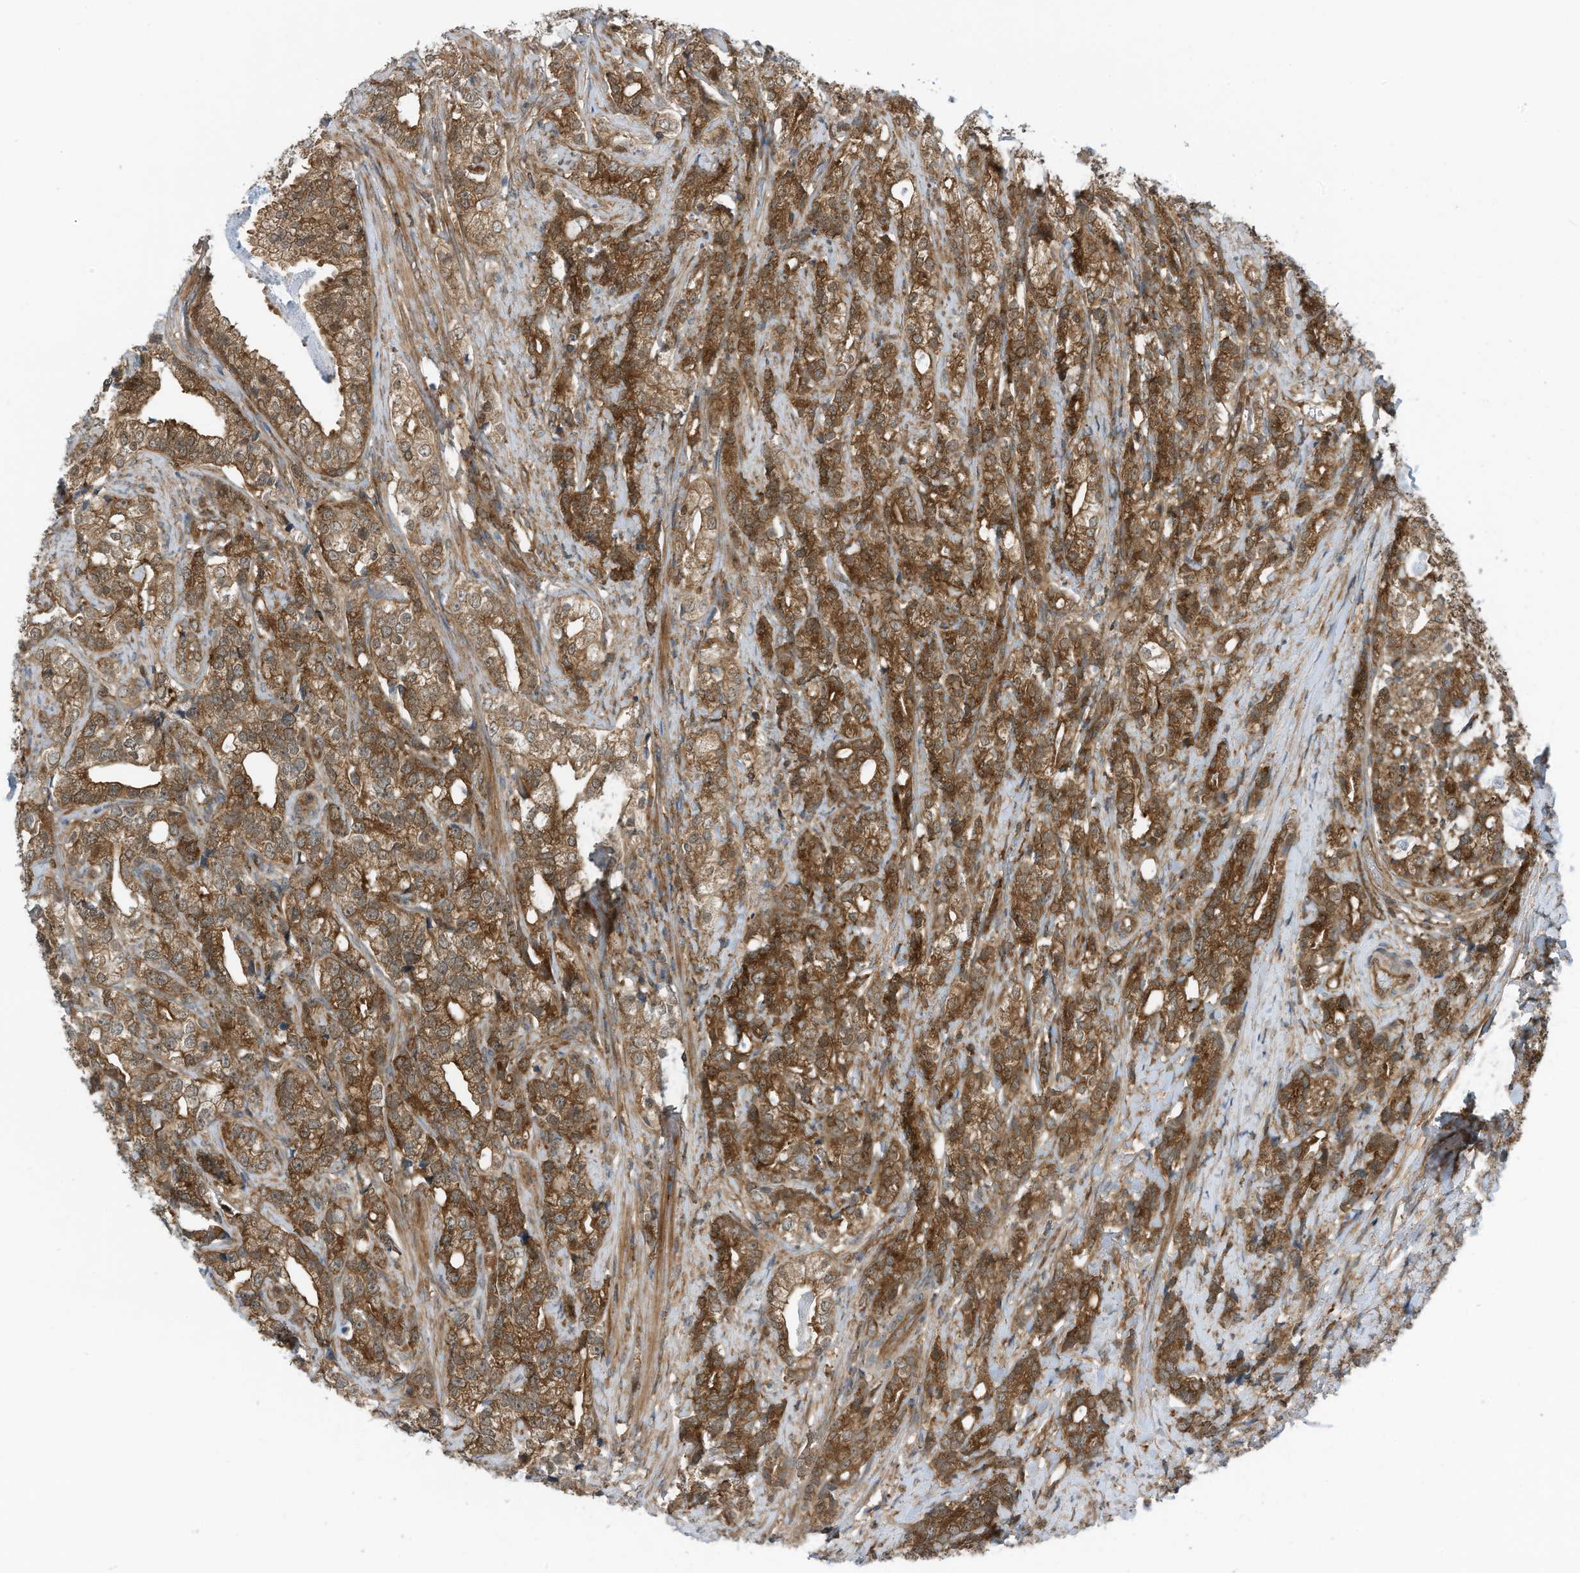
{"staining": {"intensity": "moderate", "quantity": ">75%", "location": "cytoplasmic/membranous"}, "tissue": "prostate cancer", "cell_type": "Tumor cells", "image_type": "cancer", "snomed": [{"axis": "morphology", "description": "Adenocarcinoma, High grade"}, {"axis": "topography", "description": "Prostate"}], "caption": "Moderate cytoplasmic/membranous expression for a protein is seen in approximately >75% of tumor cells of prostate cancer (high-grade adenocarcinoma) using immunohistochemistry.", "gene": "REPS1", "patient": {"sex": "male", "age": 69}}